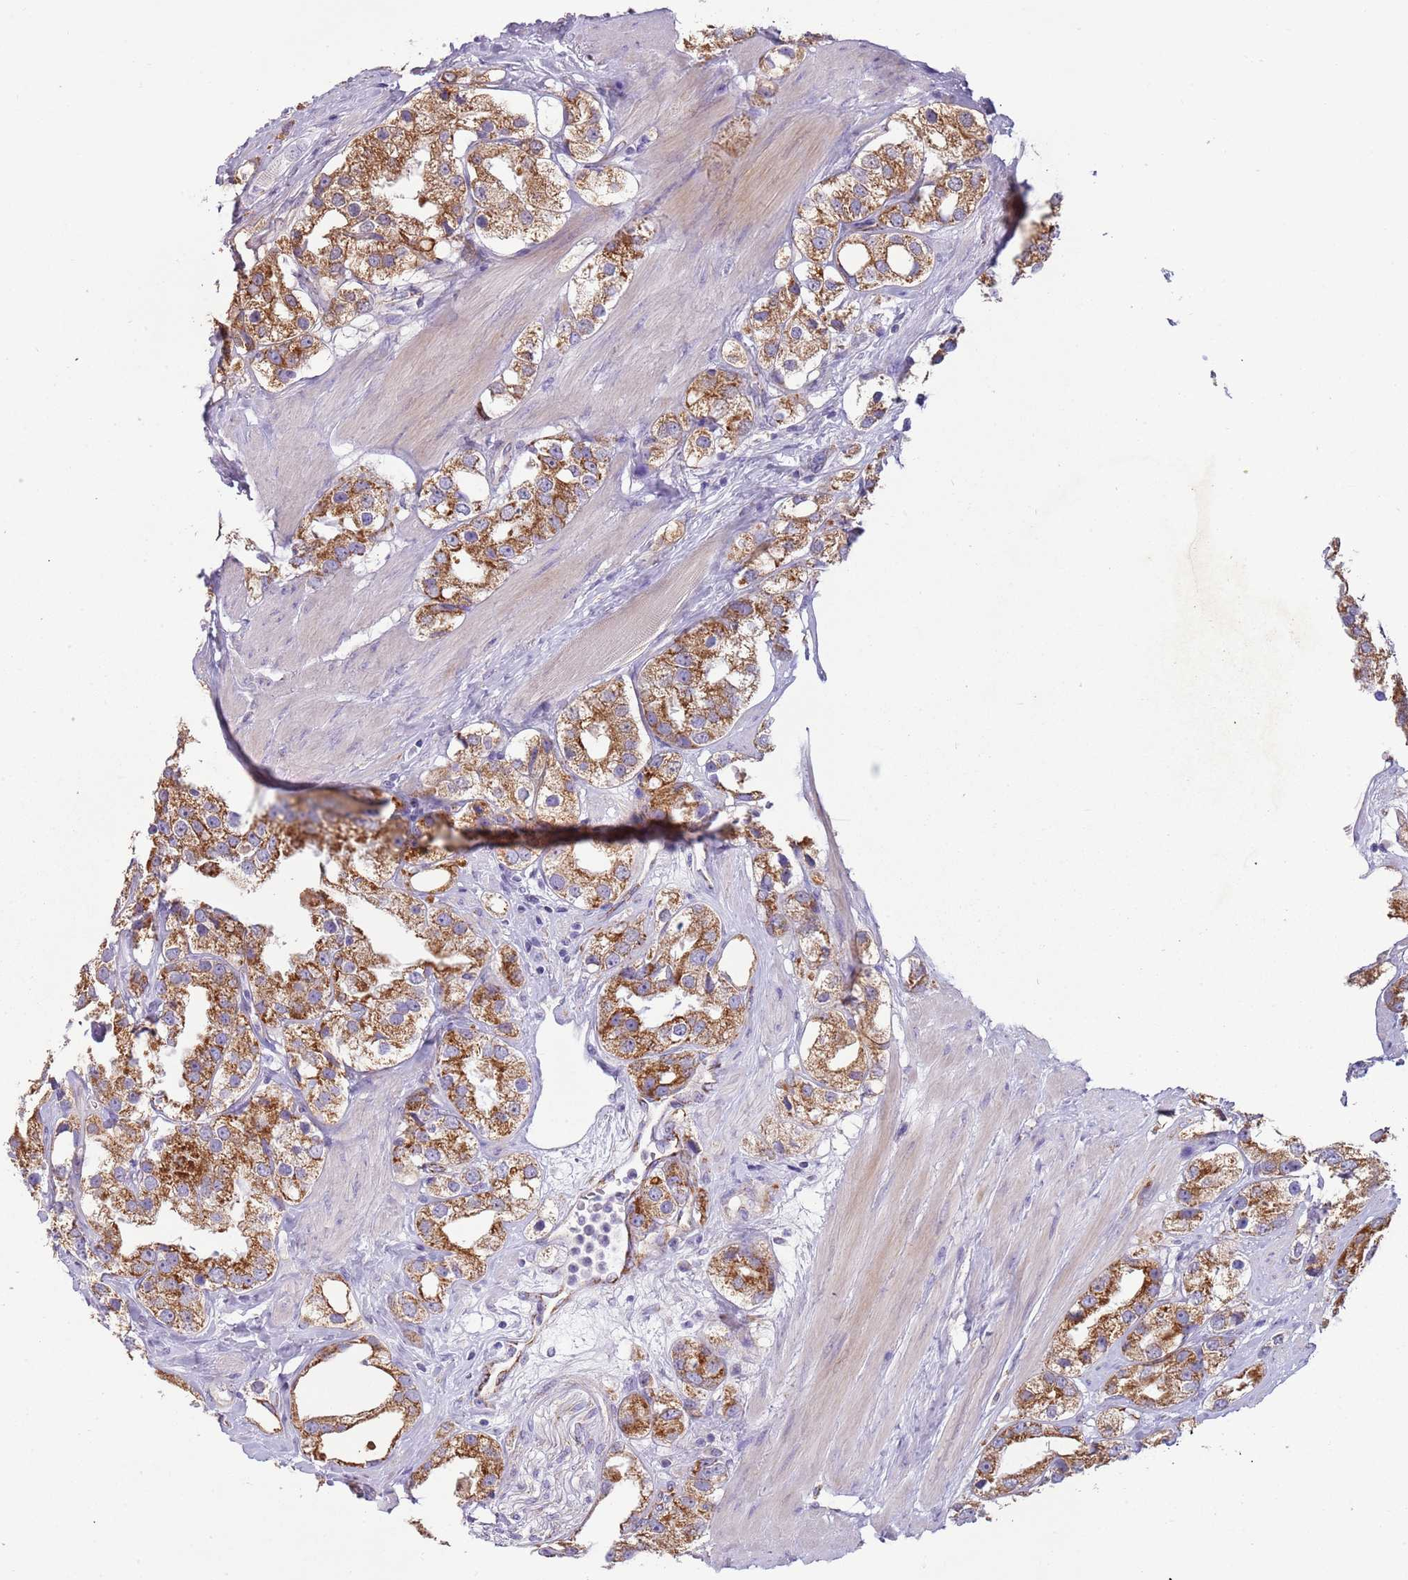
{"staining": {"intensity": "moderate", "quantity": ">75%", "location": "cytoplasmic/membranous"}, "tissue": "prostate cancer", "cell_type": "Tumor cells", "image_type": "cancer", "snomed": [{"axis": "morphology", "description": "Adenocarcinoma, NOS"}, {"axis": "topography", "description": "Prostate"}], "caption": "This micrograph displays immunohistochemistry staining of prostate cancer (adenocarcinoma), with medium moderate cytoplasmic/membranous expression in about >75% of tumor cells.", "gene": "RNF222", "patient": {"sex": "male", "age": 79}}